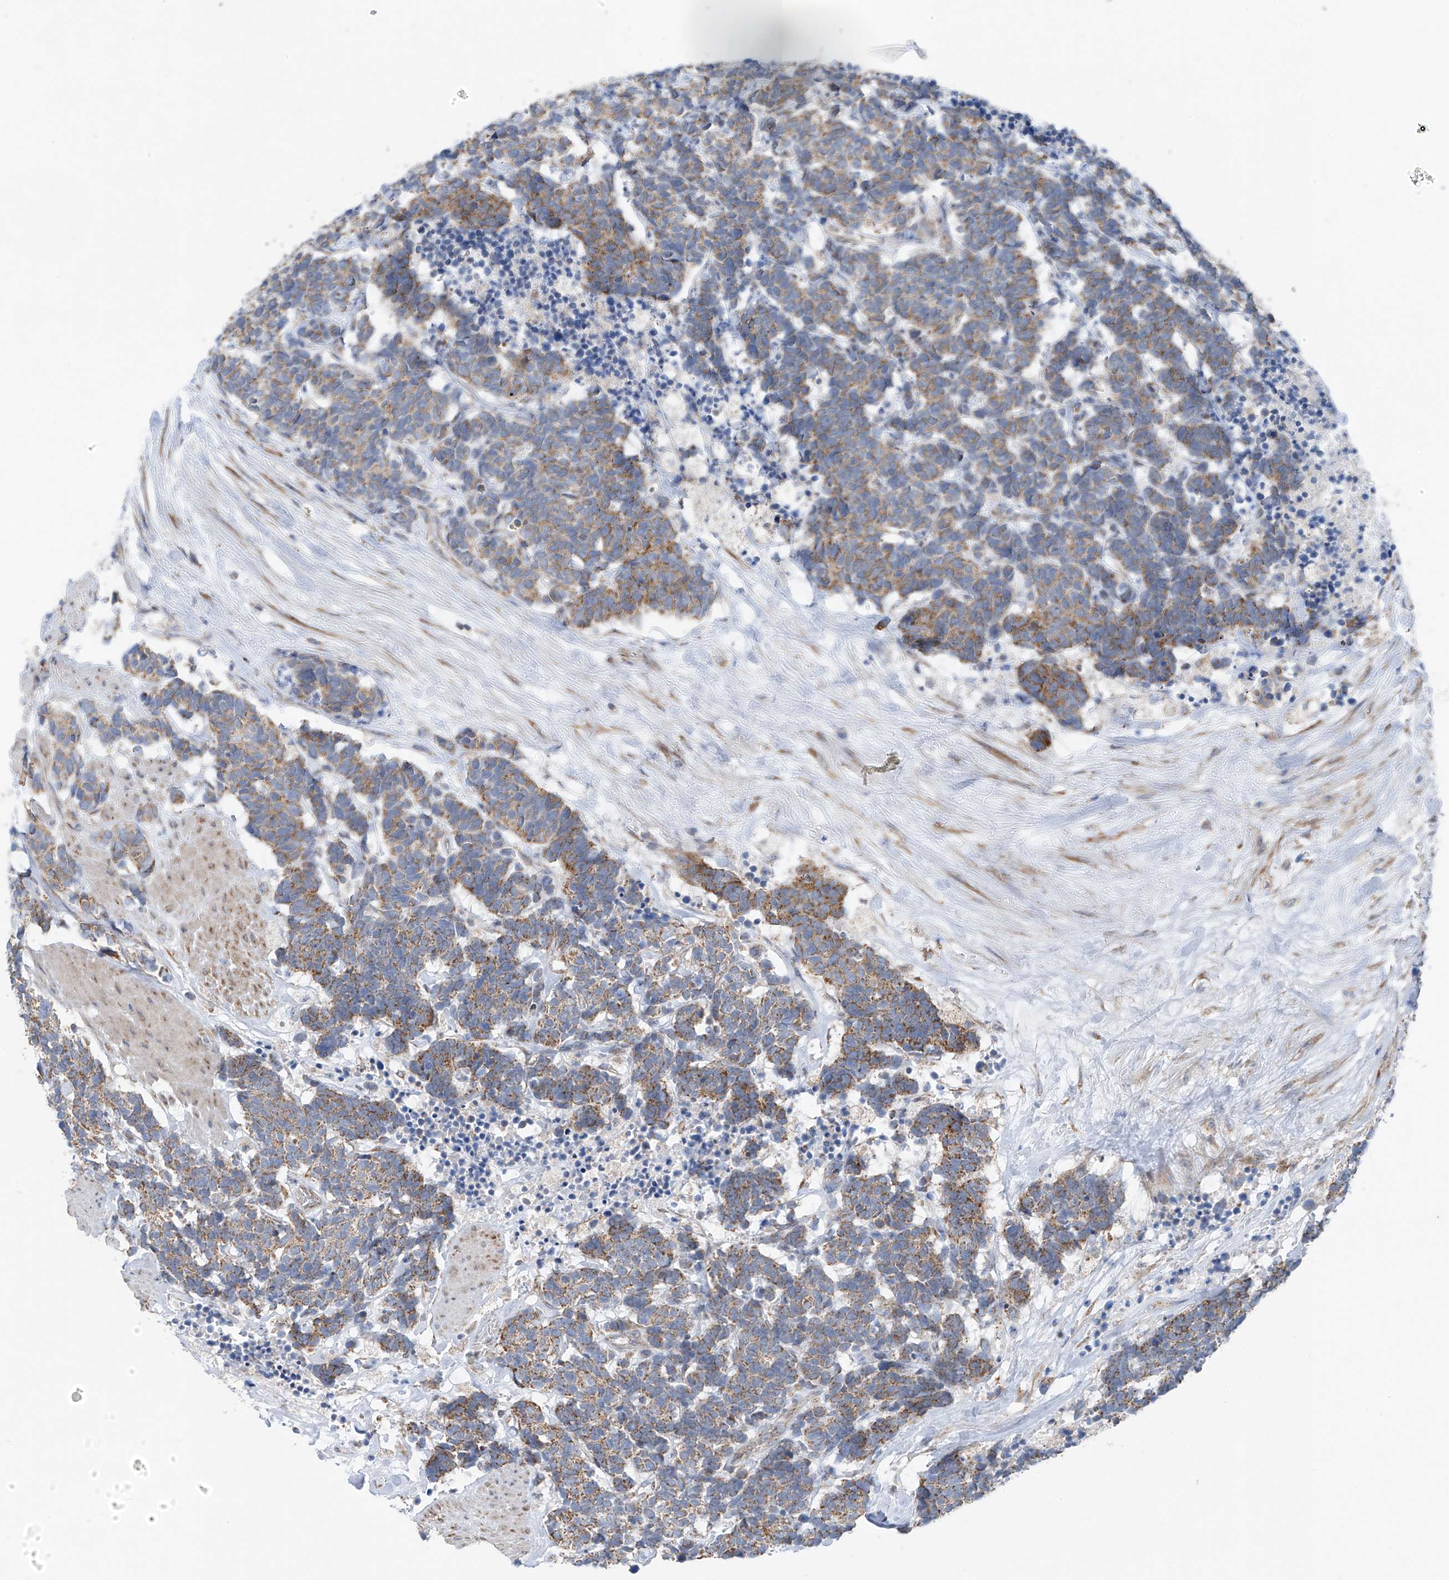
{"staining": {"intensity": "moderate", "quantity": ">75%", "location": "cytoplasmic/membranous"}, "tissue": "carcinoid", "cell_type": "Tumor cells", "image_type": "cancer", "snomed": [{"axis": "morphology", "description": "Carcinoma, NOS"}, {"axis": "morphology", "description": "Carcinoid, malignant, NOS"}, {"axis": "topography", "description": "Urinary bladder"}], "caption": "A photomicrograph of human carcinoid stained for a protein shows moderate cytoplasmic/membranous brown staining in tumor cells.", "gene": "EOMES", "patient": {"sex": "male", "age": 57}}